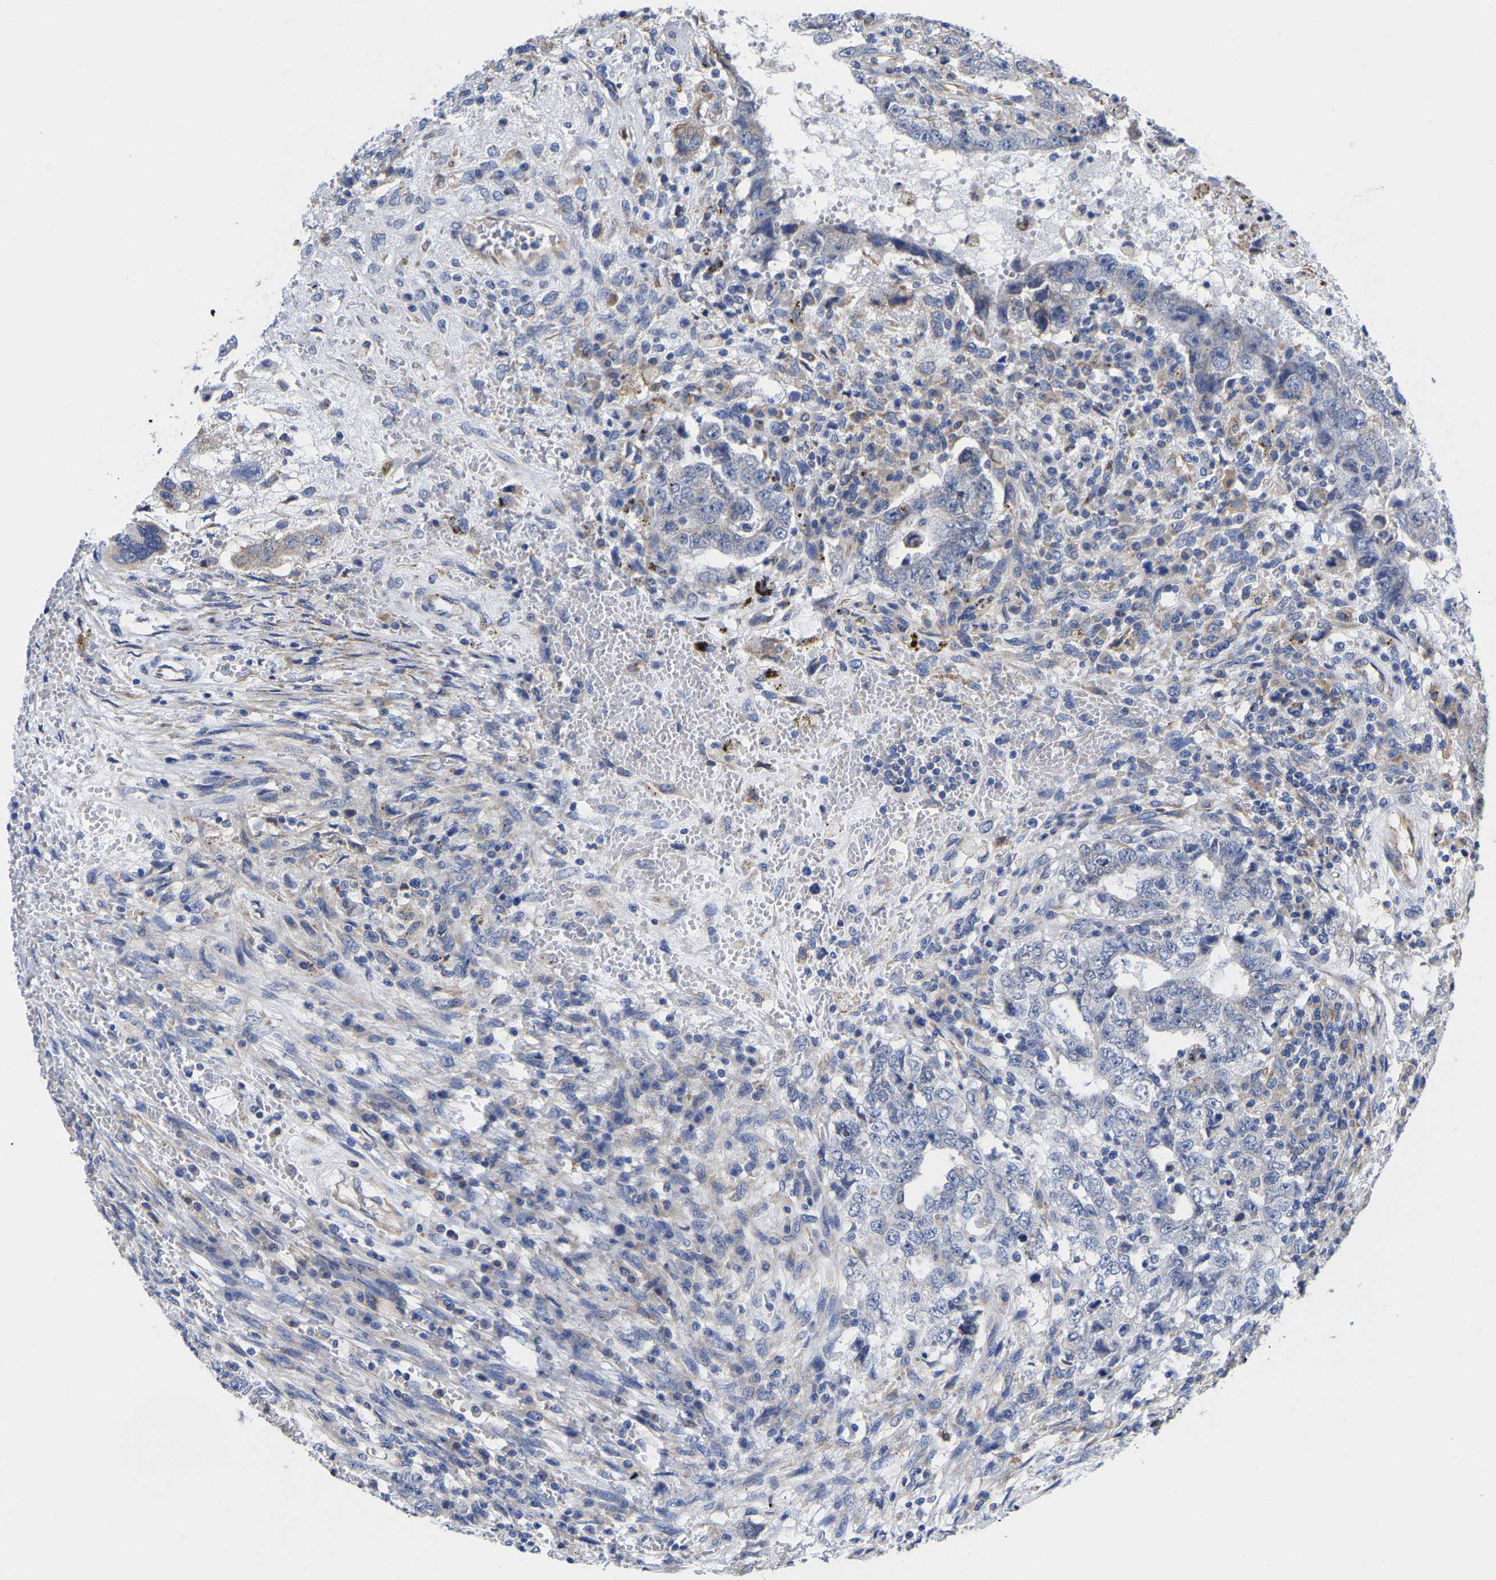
{"staining": {"intensity": "negative", "quantity": "none", "location": "none"}, "tissue": "testis cancer", "cell_type": "Tumor cells", "image_type": "cancer", "snomed": [{"axis": "morphology", "description": "Carcinoma, Embryonal, NOS"}, {"axis": "topography", "description": "Testis"}], "caption": "Human embryonal carcinoma (testis) stained for a protein using IHC shows no expression in tumor cells.", "gene": "CFAP298", "patient": {"sex": "male", "age": 26}}